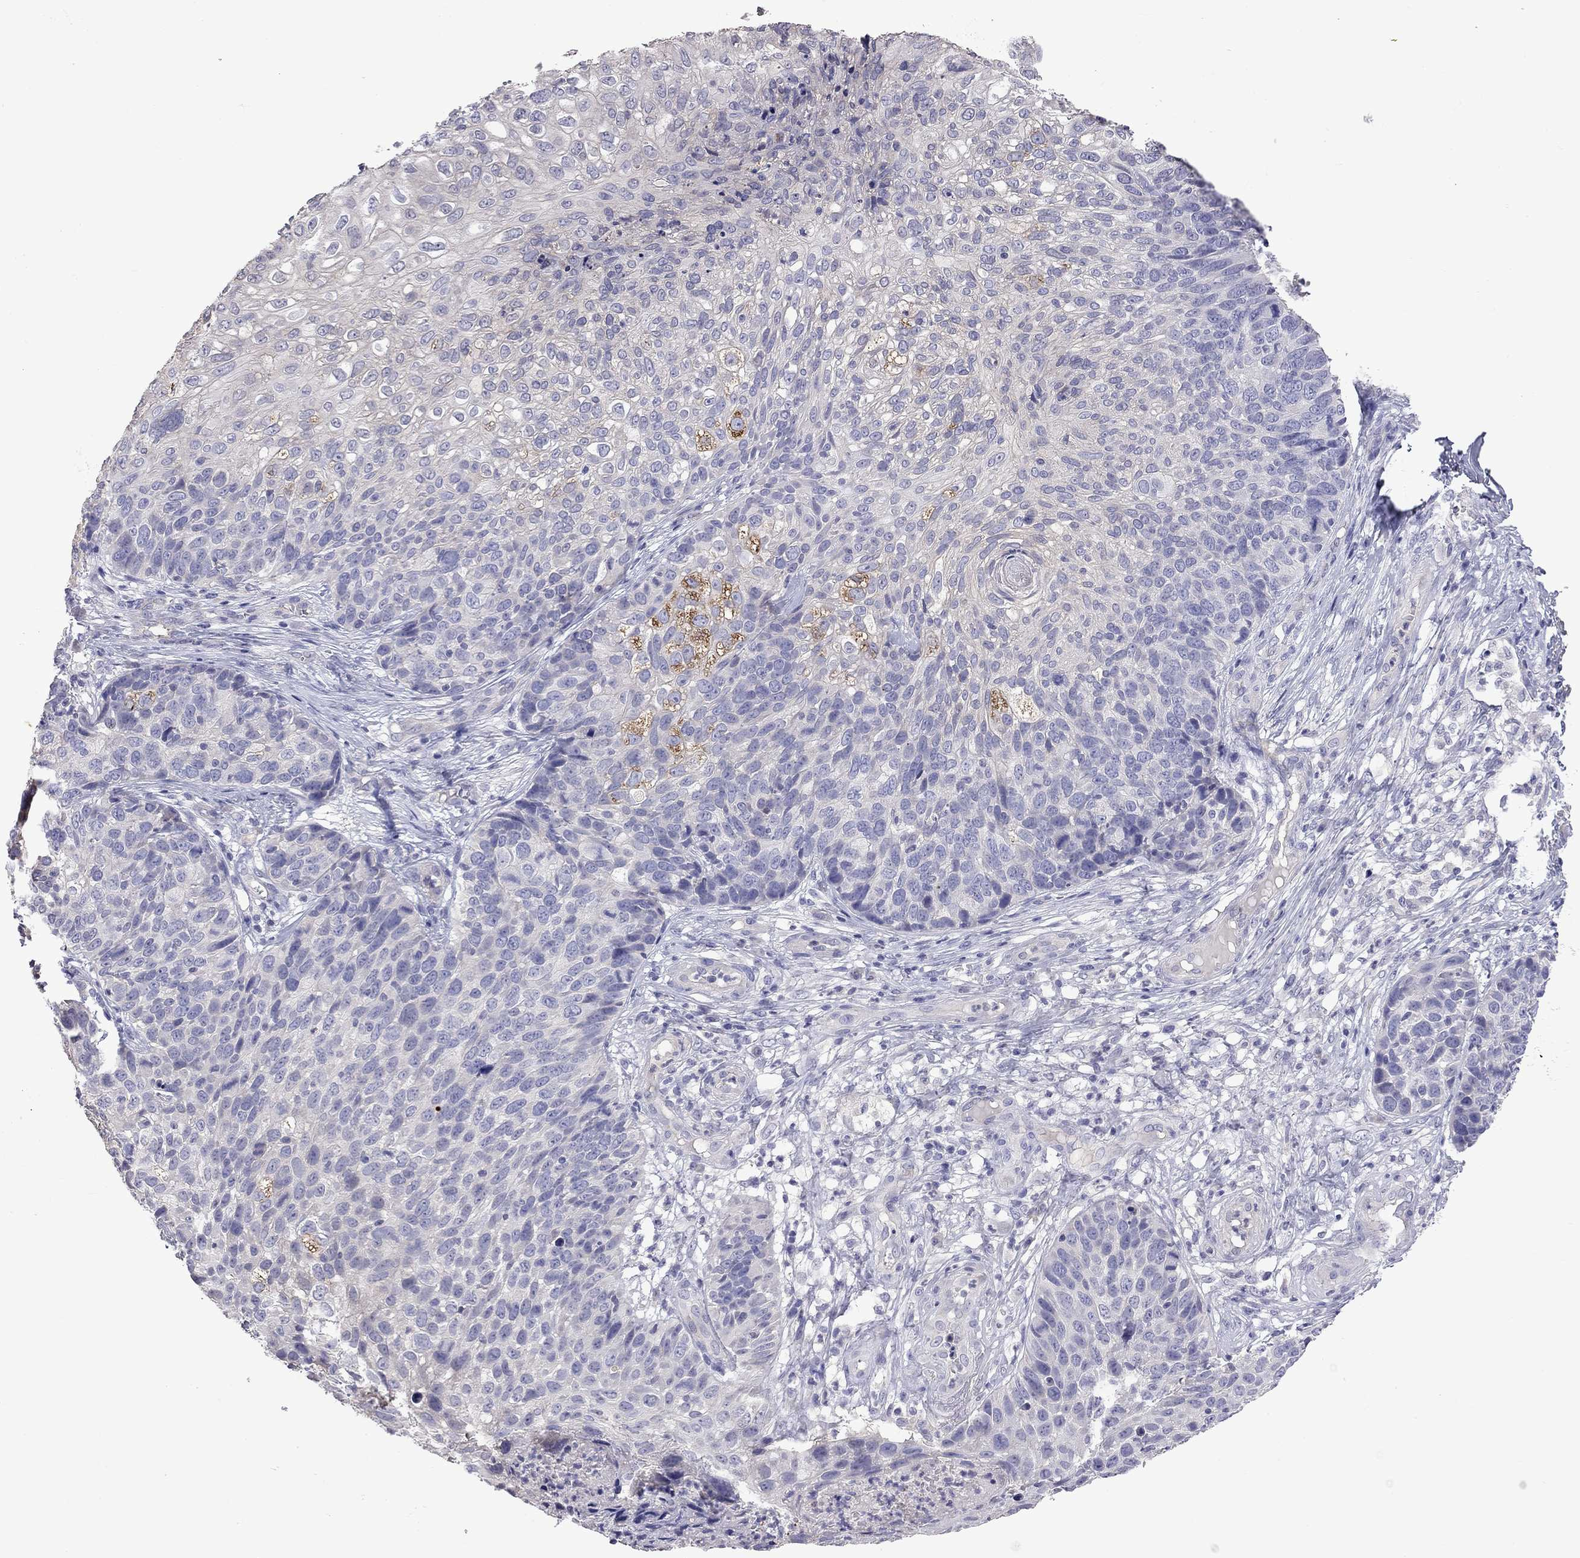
{"staining": {"intensity": "negative", "quantity": "none", "location": "none"}, "tissue": "skin cancer", "cell_type": "Tumor cells", "image_type": "cancer", "snomed": [{"axis": "morphology", "description": "Squamous cell carcinoma, NOS"}, {"axis": "topography", "description": "Skin"}], "caption": "Skin squamous cell carcinoma was stained to show a protein in brown. There is no significant expression in tumor cells. (Stains: DAB (3,3'-diaminobenzidine) immunohistochemistry (IHC) with hematoxylin counter stain, Microscopy: brightfield microscopy at high magnification).", "gene": "FEZ1", "patient": {"sex": "male", "age": 92}}